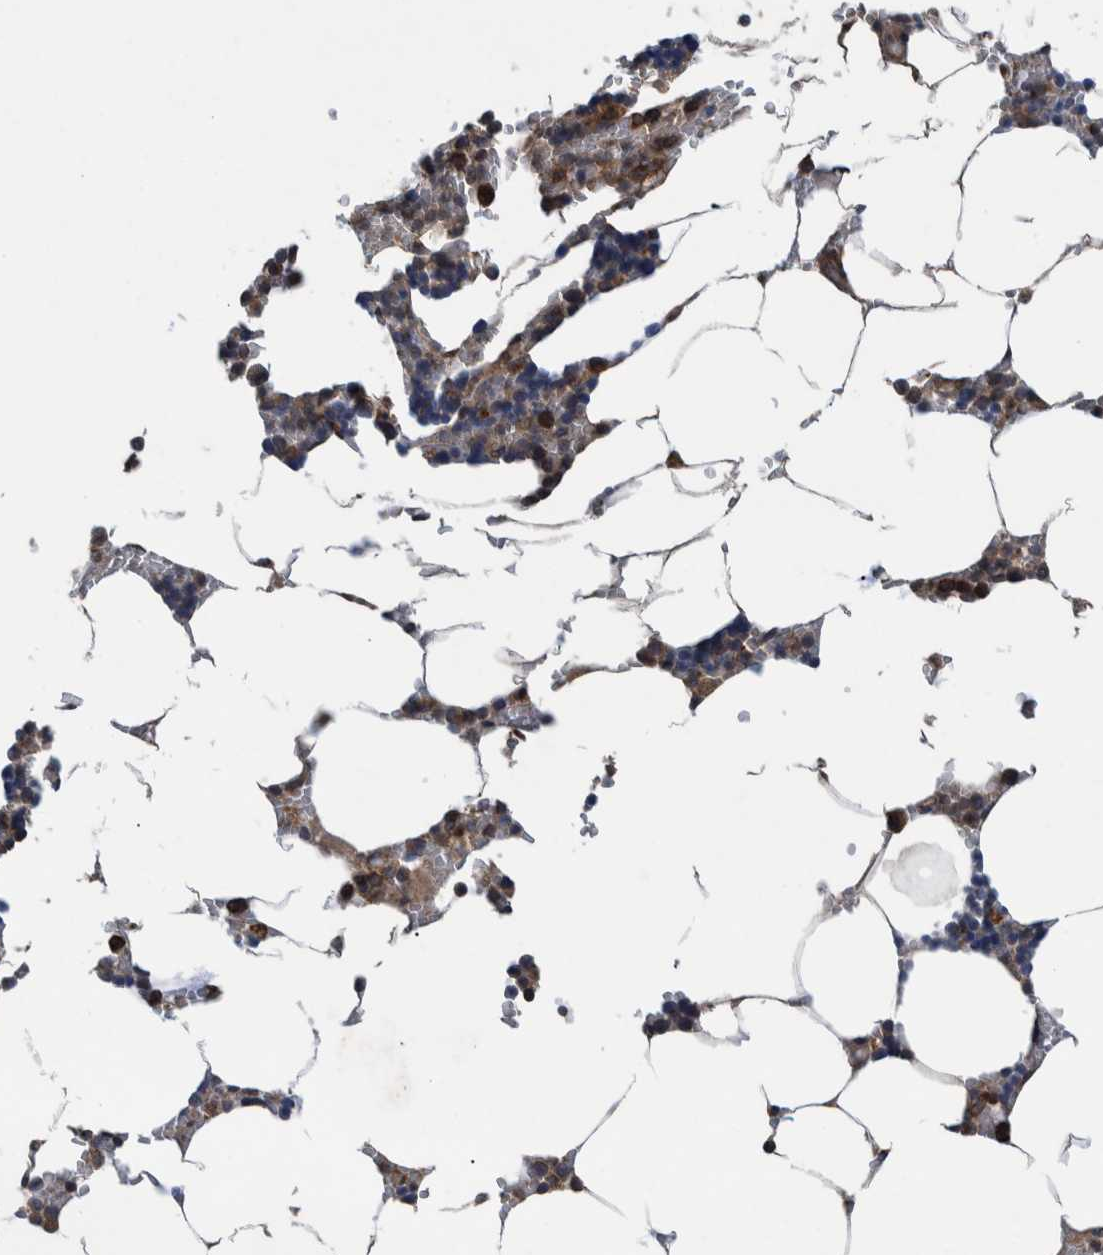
{"staining": {"intensity": "strong", "quantity": "25%-75%", "location": "cytoplasmic/membranous"}, "tissue": "bone marrow", "cell_type": "Hematopoietic cells", "image_type": "normal", "snomed": [{"axis": "morphology", "description": "Normal tissue, NOS"}, {"axis": "topography", "description": "Bone marrow"}], "caption": "DAB immunohistochemical staining of normal bone marrow demonstrates strong cytoplasmic/membranous protein staining in approximately 25%-75% of hematopoietic cells. (Stains: DAB in brown, nuclei in blue, Microscopy: brightfield microscopy at high magnification).", "gene": "MRPS7", "patient": {"sex": "male", "age": 70}}